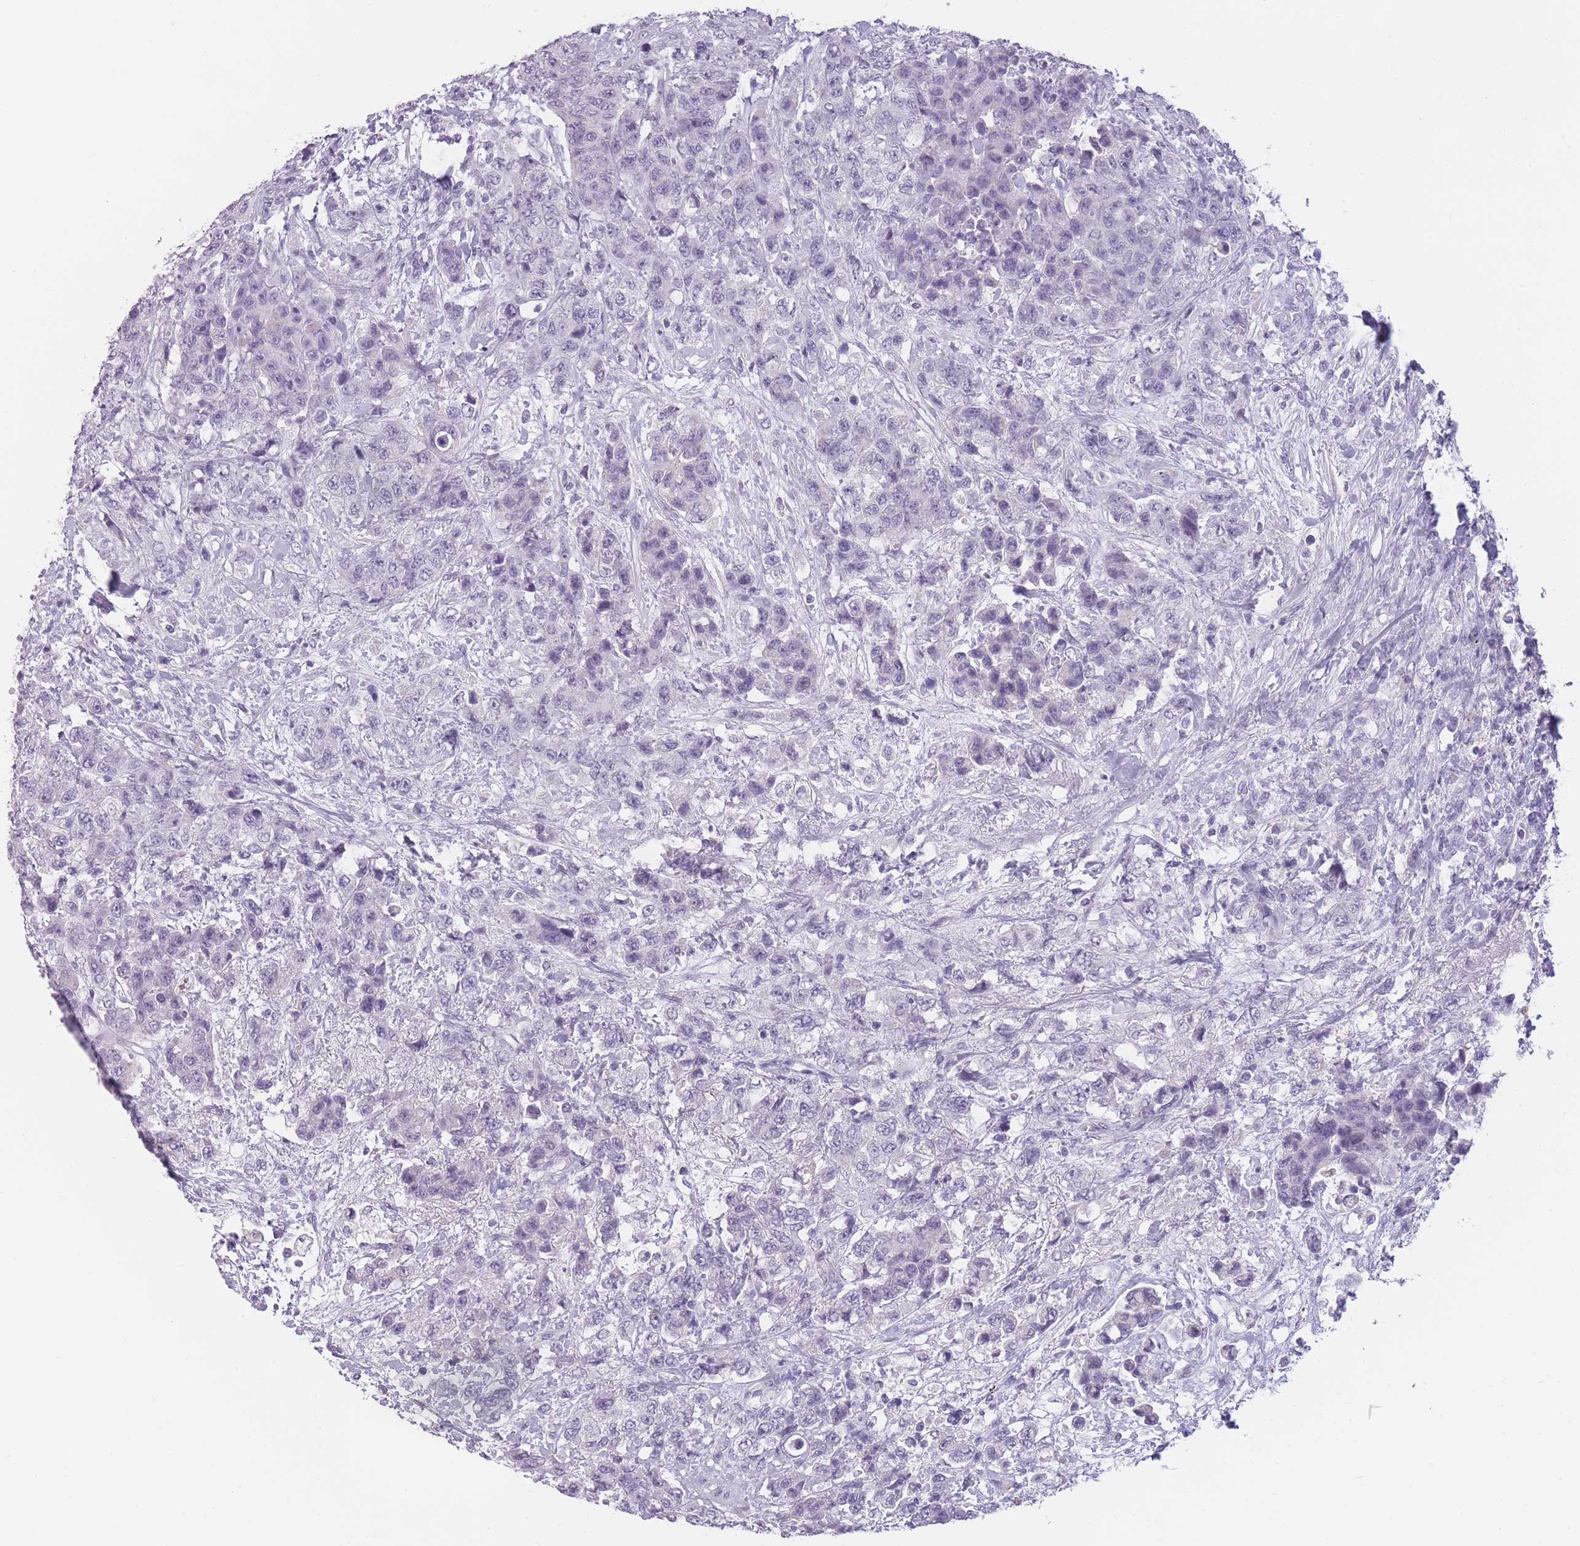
{"staining": {"intensity": "negative", "quantity": "none", "location": "none"}, "tissue": "urothelial cancer", "cell_type": "Tumor cells", "image_type": "cancer", "snomed": [{"axis": "morphology", "description": "Urothelial carcinoma, High grade"}, {"axis": "topography", "description": "Urinary bladder"}], "caption": "The immunohistochemistry (IHC) histopathology image has no significant staining in tumor cells of high-grade urothelial carcinoma tissue.", "gene": "TMEM236", "patient": {"sex": "female", "age": 78}}